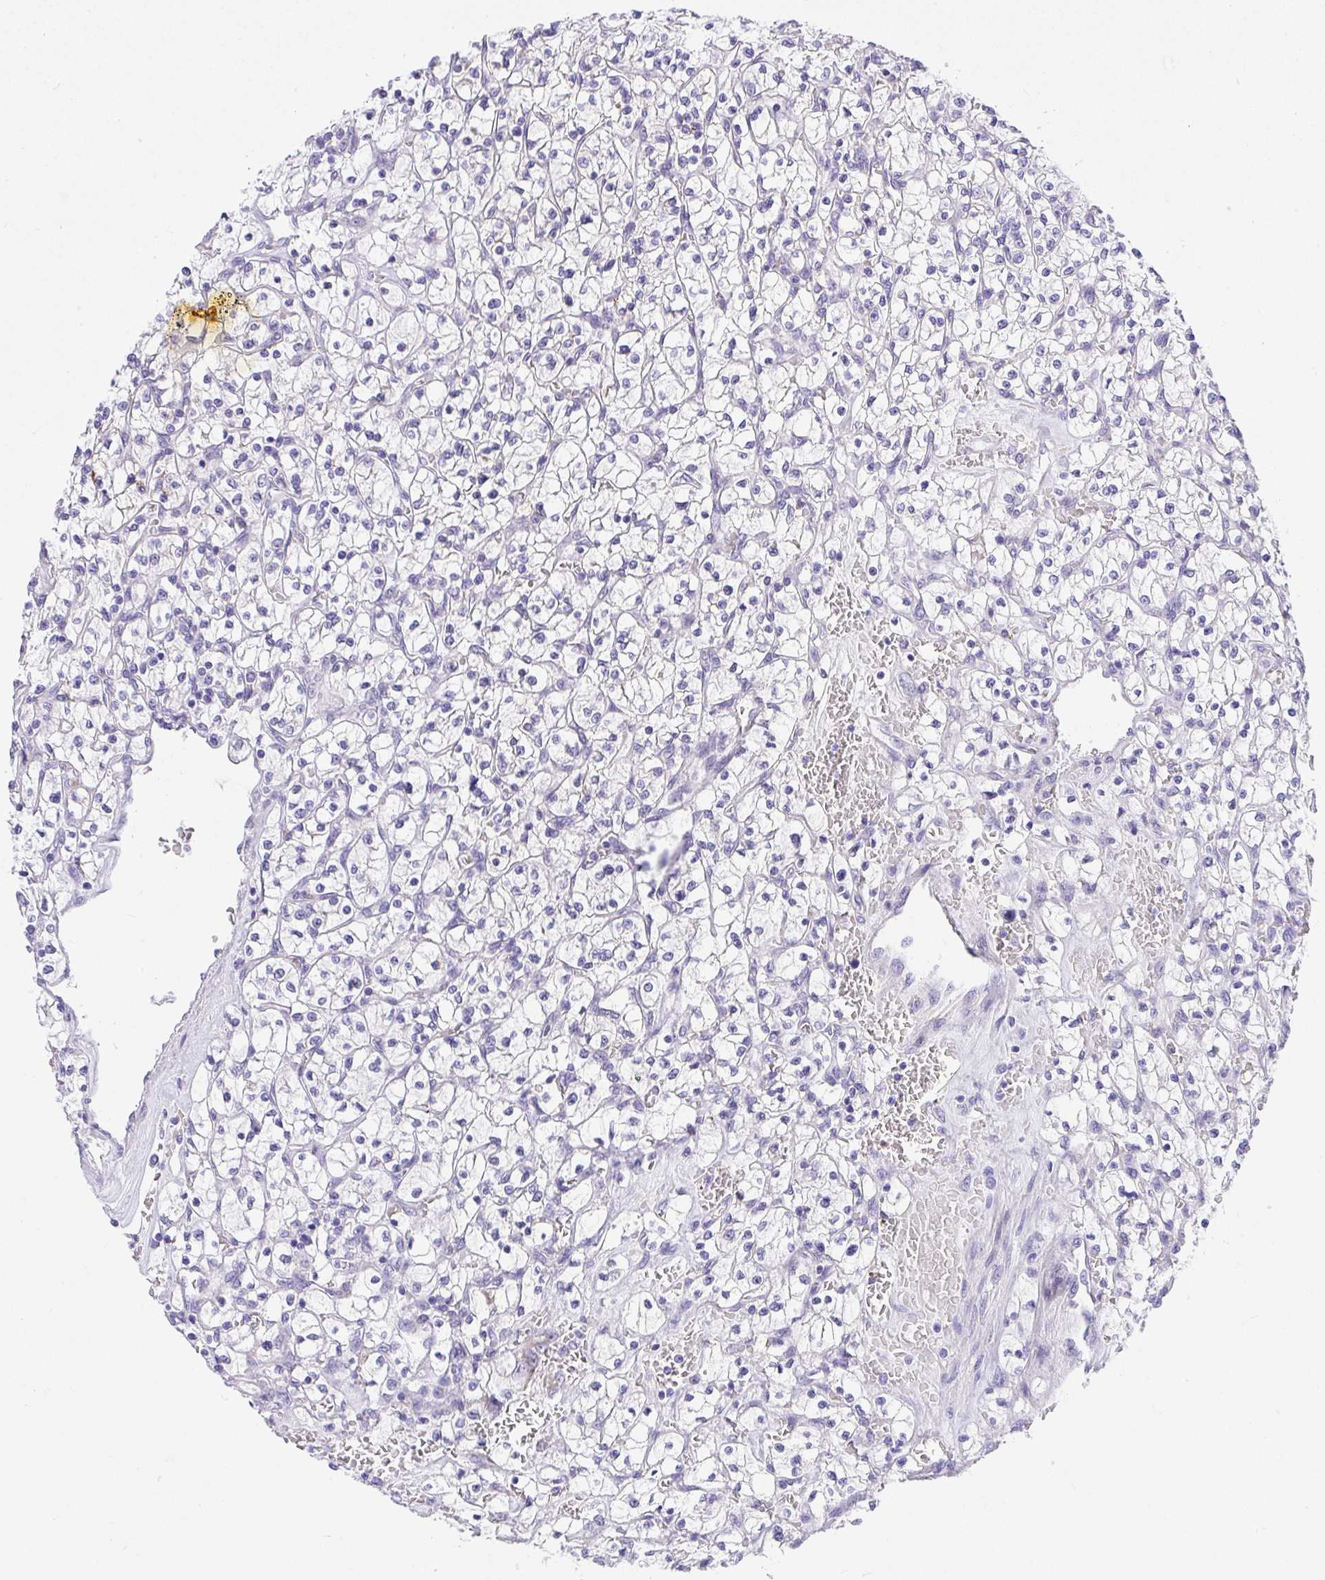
{"staining": {"intensity": "negative", "quantity": "none", "location": "none"}, "tissue": "renal cancer", "cell_type": "Tumor cells", "image_type": "cancer", "snomed": [{"axis": "morphology", "description": "Adenocarcinoma, NOS"}, {"axis": "topography", "description": "Kidney"}], "caption": "The image exhibits no significant staining in tumor cells of renal adenocarcinoma.", "gene": "ADRA2C", "patient": {"sex": "female", "age": 64}}